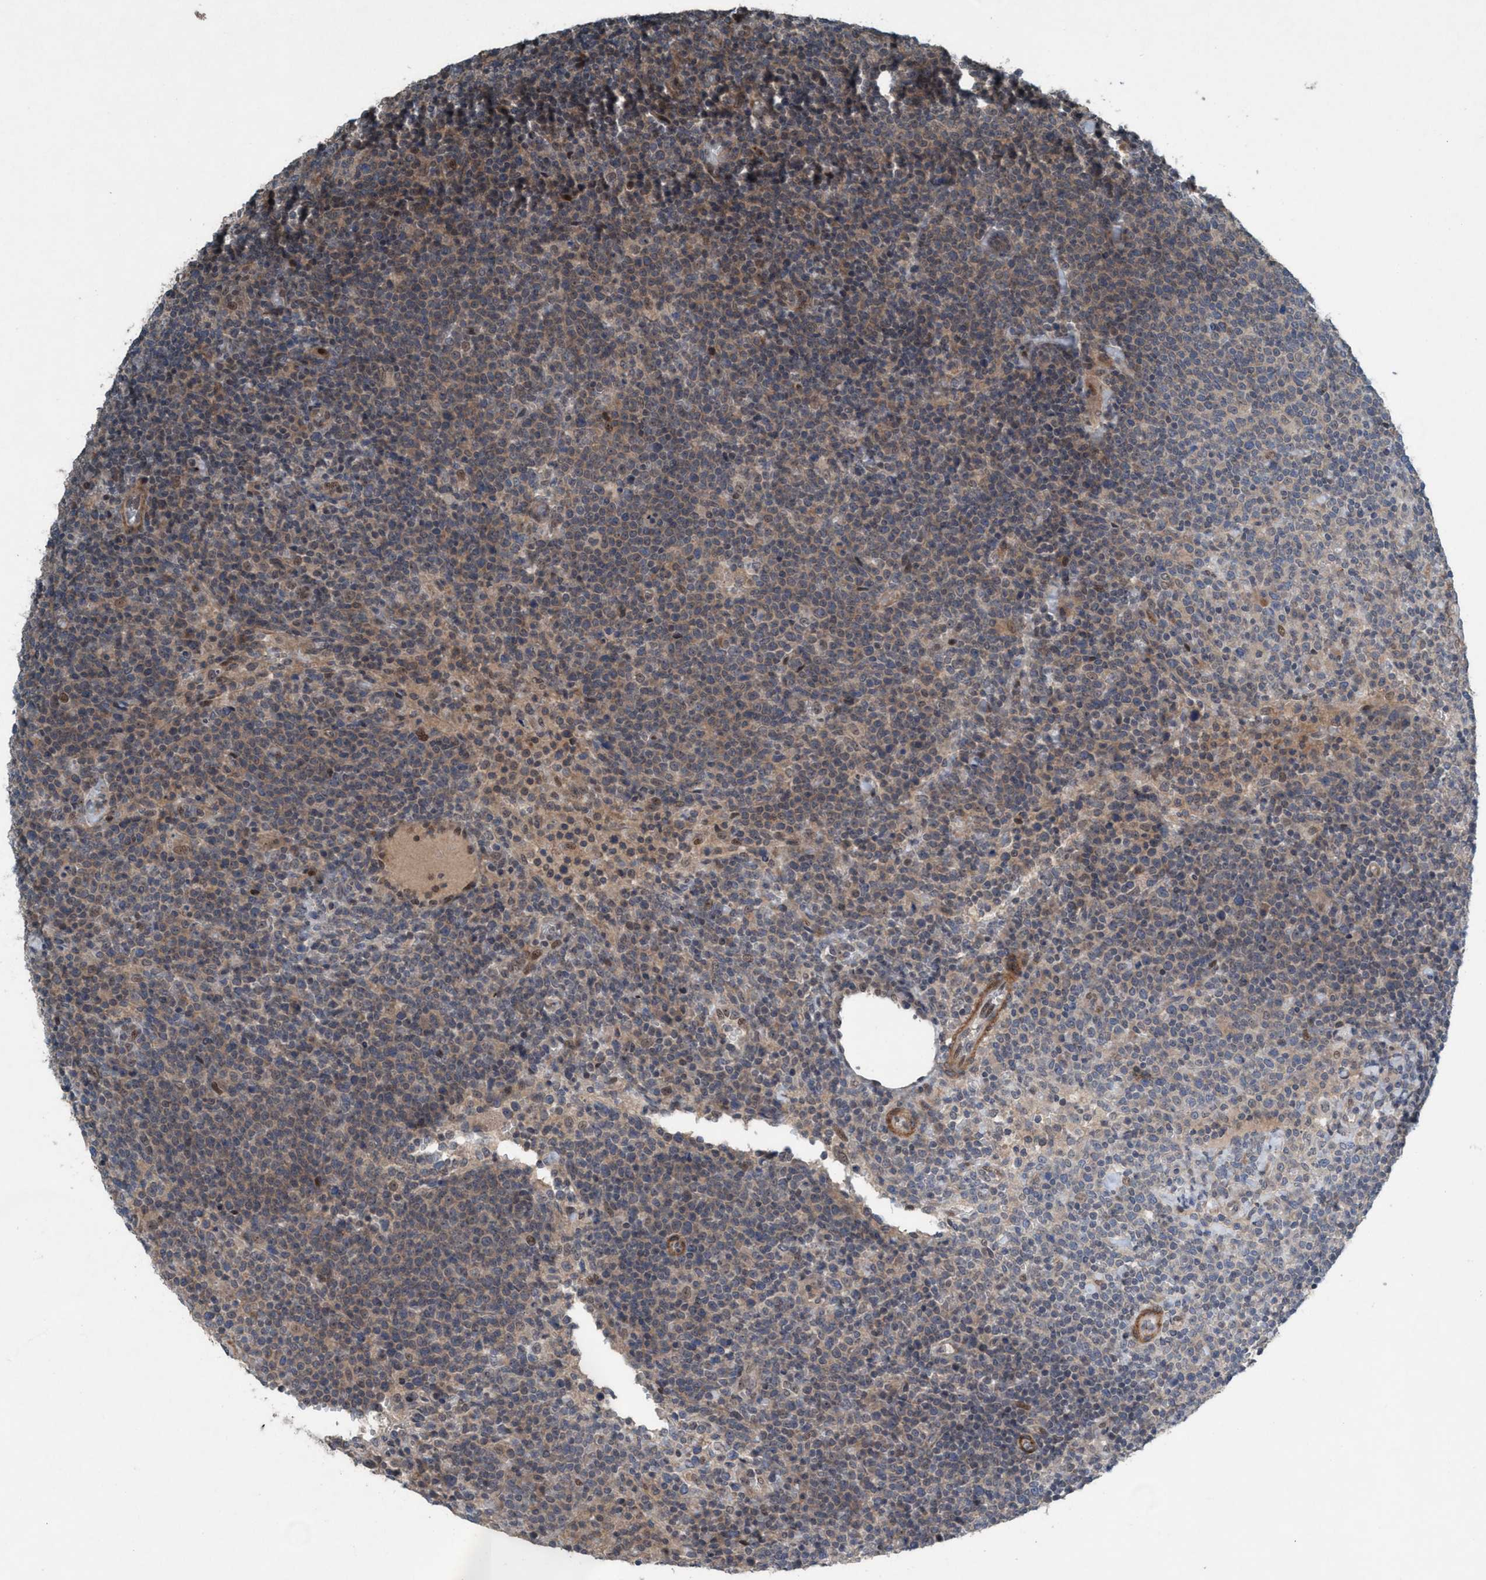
{"staining": {"intensity": "moderate", "quantity": "25%-75%", "location": "cytoplasmic/membranous"}, "tissue": "lymphoma", "cell_type": "Tumor cells", "image_type": "cancer", "snomed": [{"axis": "morphology", "description": "Malignant lymphoma, non-Hodgkin's type, High grade"}, {"axis": "topography", "description": "Lymph node"}], "caption": "An immunohistochemistry image of tumor tissue is shown. Protein staining in brown labels moderate cytoplasmic/membranous positivity in malignant lymphoma, non-Hodgkin's type (high-grade) within tumor cells.", "gene": "NISCH", "patient": {"sex": "male", "age": 61}}